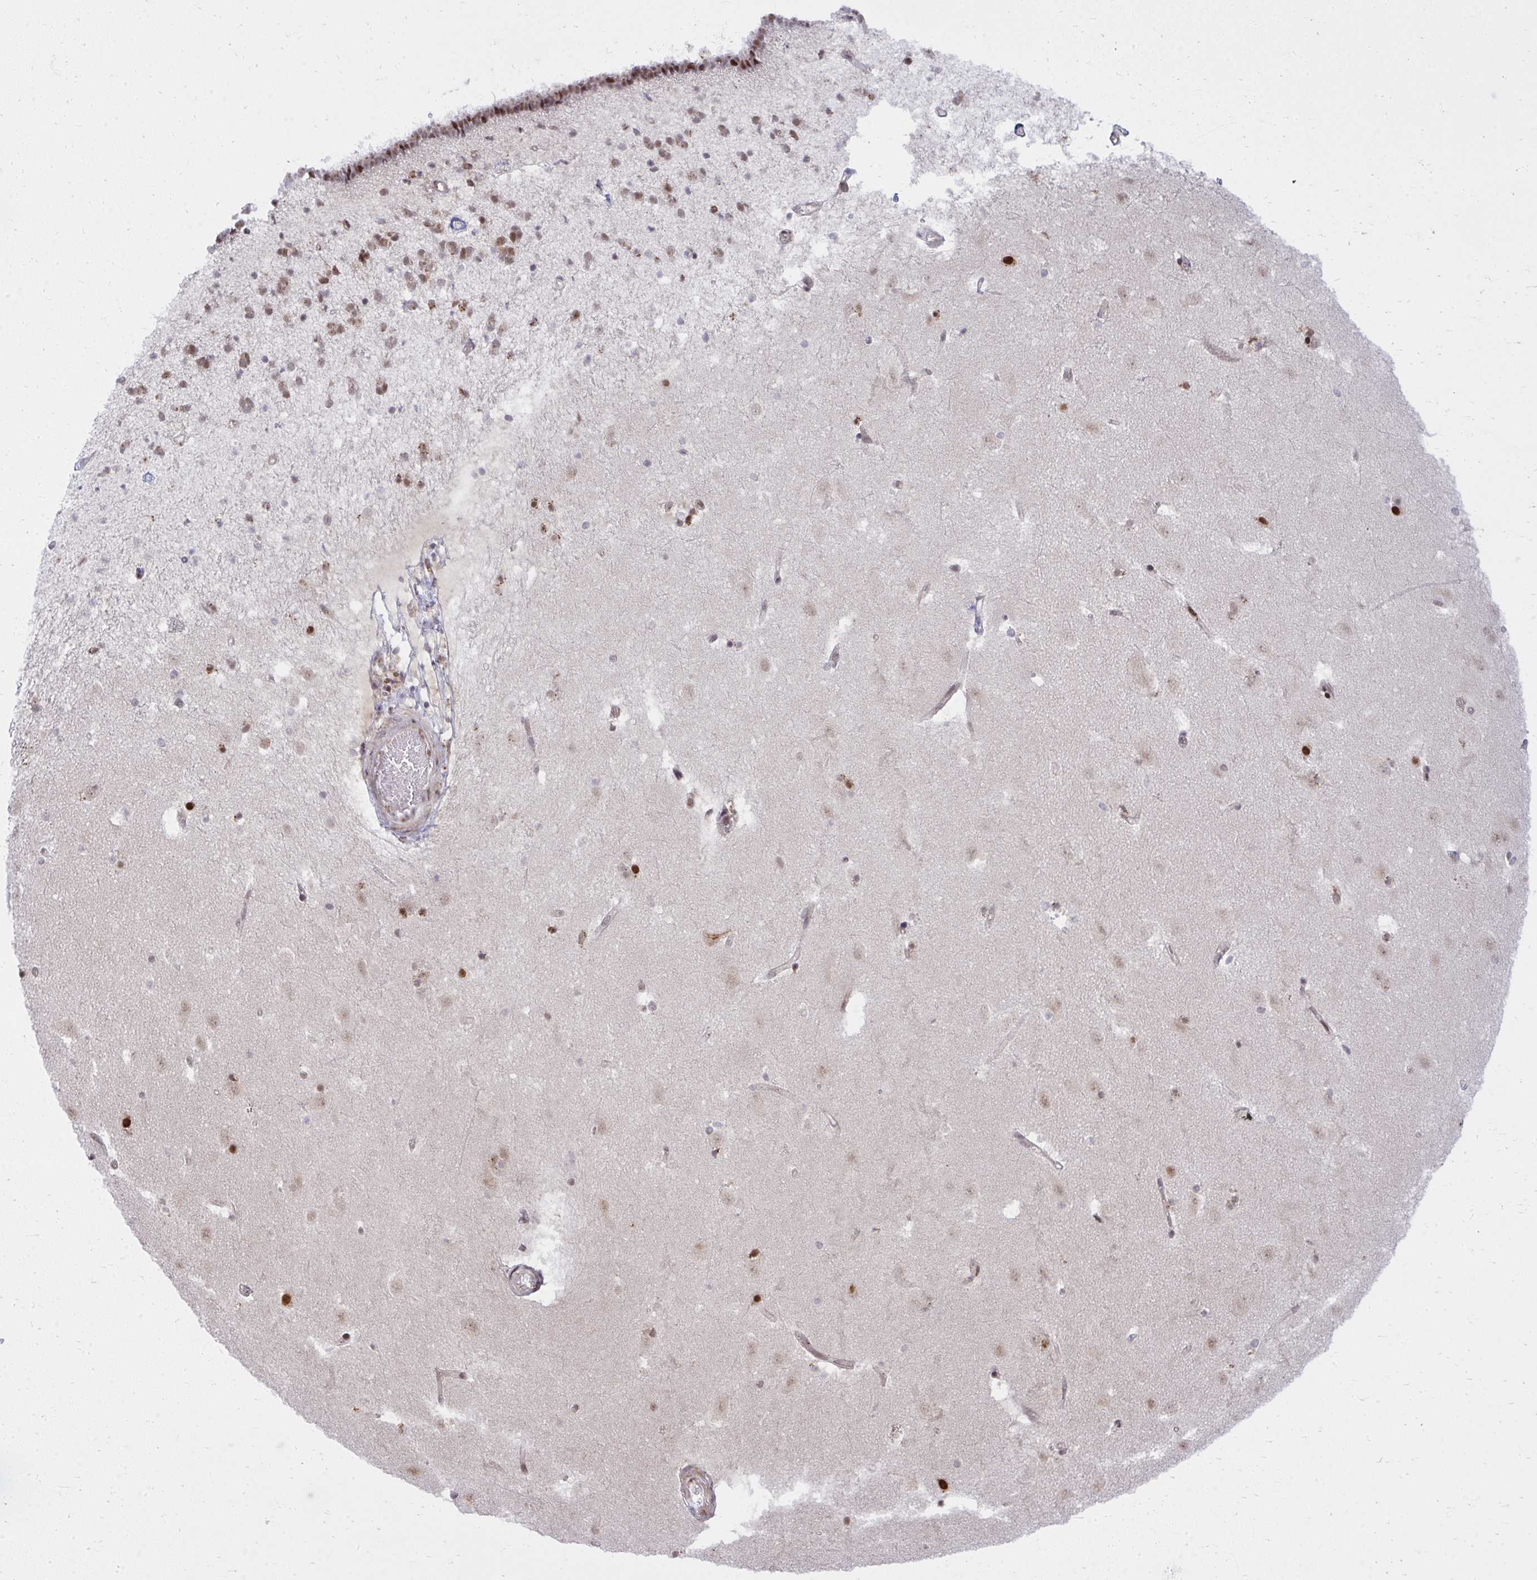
{"staining": {"intensity": "moderate", "quantity": "<25%", "location": "cytoplasmic/membranous,nuclear"}, "tissue": "caudate", "cell_type": "Glial cells", "image_type": "normal", "snomed": [{"axis": "morphology", "description": "Normal tissue, NOS"}, {"axis": "topography", "description": "Lateral ventricle wall"}], "caption": "The micrograph exhibits immunohistochemical staining of benign caudate. There is moderate cytoplasmic/membranous,nuclear positivity is present in approximately <25% of glial cells. Ihc stains the protein of interest in brown and the nuclei are stained blue.", "gene": "PIGY", "patient": {"sex": "male", "age": 37}}